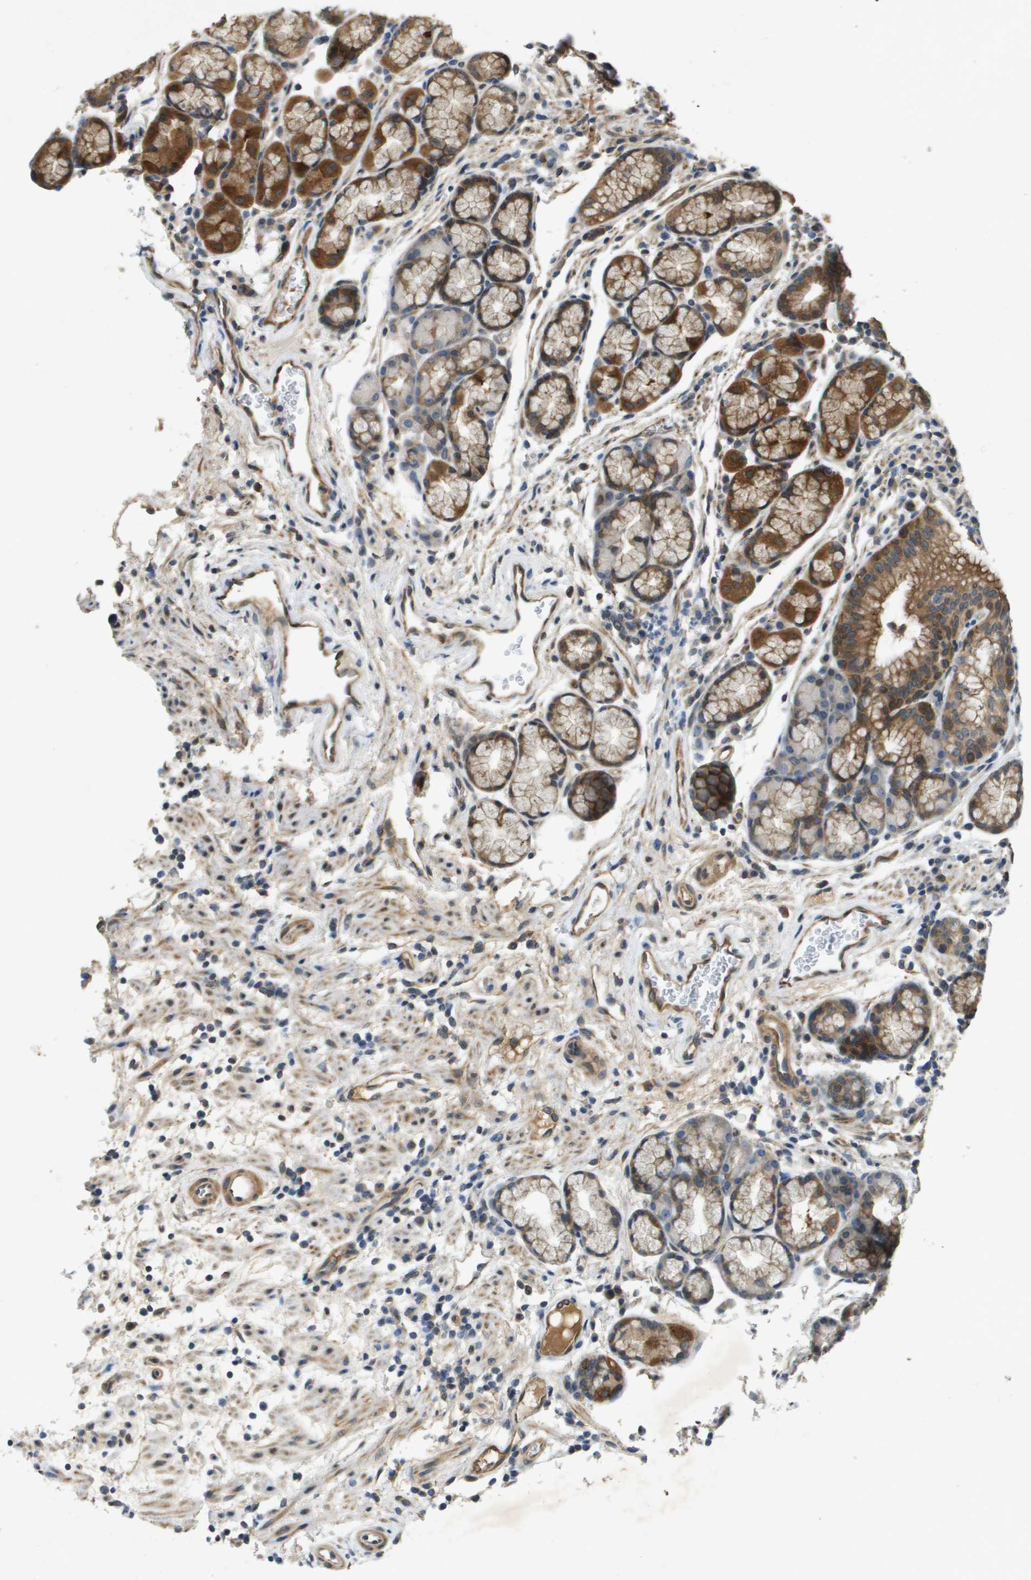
{"staining": {"intensity": "moderate", "quantity": ">75%", "location": "cytoplasmic/membranous"}, "tissue": "stomach", "cell_type": "Glandular cells", "image_type": "normal", "snomed": [{"axis": "morphology", "description": "Normal tissue, NOS"}, {"axis": "morphology", "description": "Carcinoid, malignant, NOS"}, {"axis": "topography", "description": "Stomach, upper"}], "caption": "The histopathology image demonstrates staining of unremarkable stomach, revealing moderate cytoplasmic/membranous protein expression (brown color) within glandular cells. The protein is shown in brown color, while the nuclei are stained blue.", "gene": "PGAP3", "patient": {"sex": "male", "age": 39}}